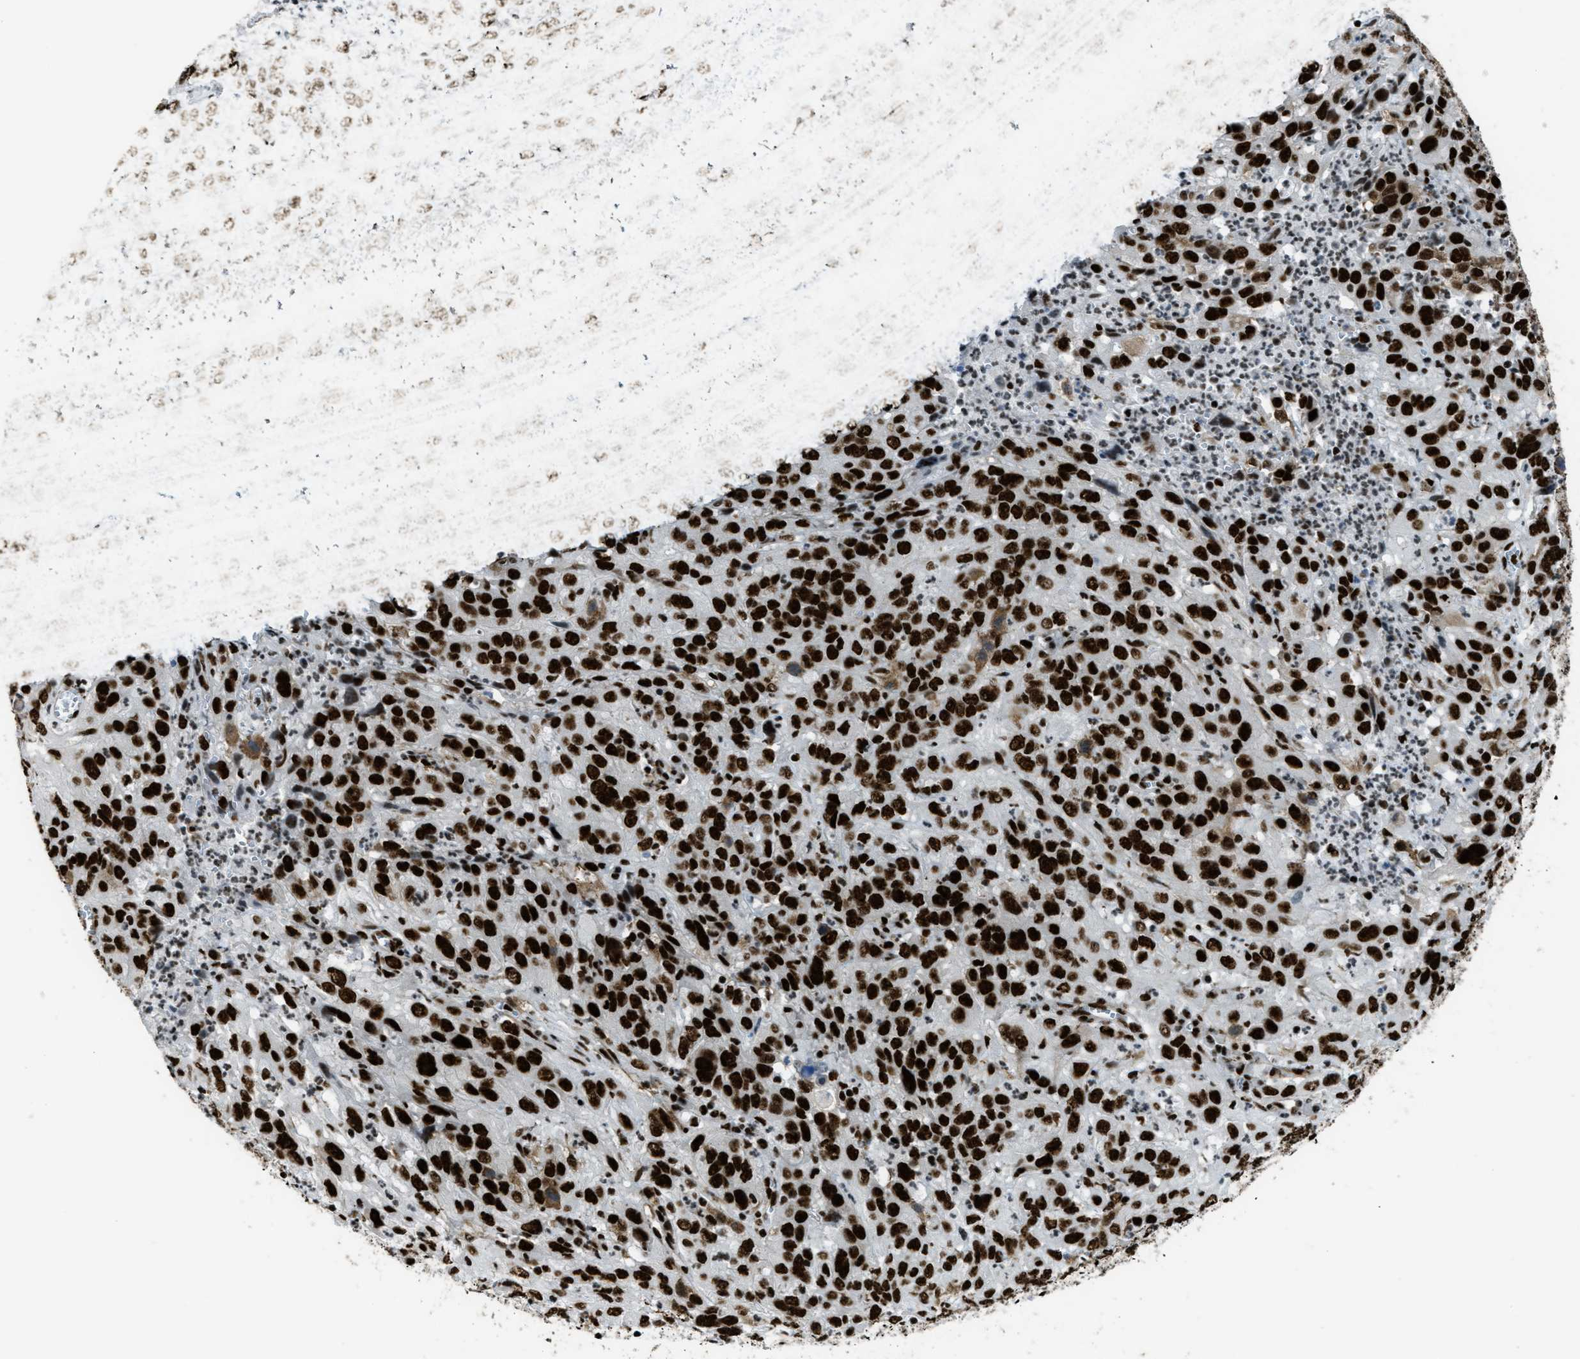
{"staining": {"intensity": "strong", "quantity": ">75%", "location": "nuclear"}, "tissue": "cervical cancer", "cell_type": "Tumor cells", "image_type": "cancer", "snomed": [{"axis": "morphology", "description": "Squamous cell carcinoma, NOS"}, {"axis": "topography", "description": "Cervix"}], "caption": "Immunohistochemical staining of cervical cancer demonstrates high levels of strong nuclear expression in about >75% of tumor cells. (DAB (3,3'-diaminobenzidine) = brown stain, brightfield microscopy at high magnification).", "gene": "ZNF207", "patient": {"sex": "female", "age": 32}}